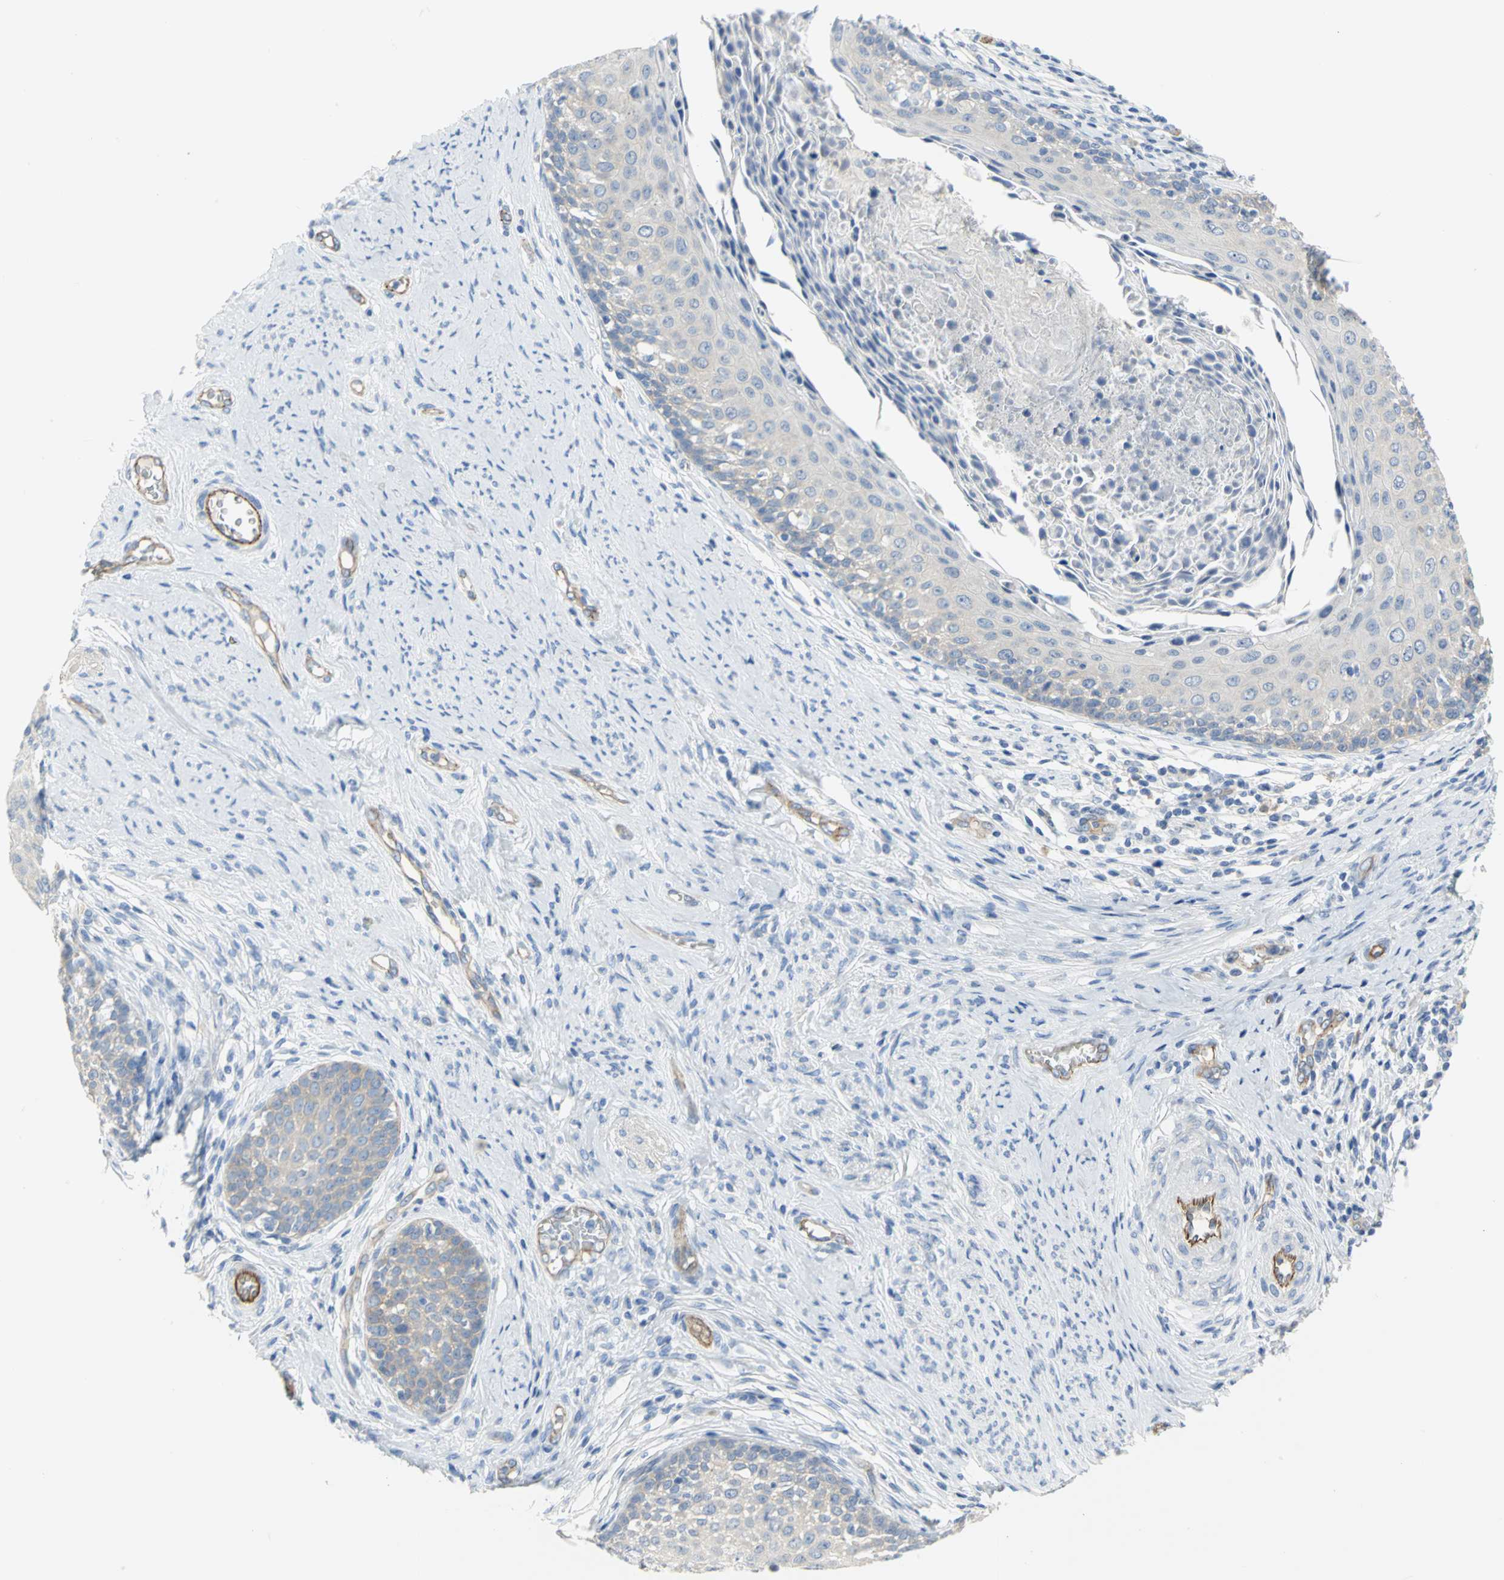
{"staining": {"intensity": "weak", "quantity": "25%-75%", "location": "cytoplasmic/membranous"}, "tissue": "cervical cancer", "cell_type": "Tumor cells", "image_type": "cancer", "snomed": [{"axis": "morphology", "description": "Squamous cell carcinoma, NOS"}, {"axis": "morphology", "description": "Adenocarcinoma, NOS"}, {"axis": "topography", "description": "Cervix"}], "caption": "IHC staining of cervical cancer, which reveals low levels of weak cytoplasmic/membranous expression in approximately 25%-75% of tumor cells indicating weak cytoplasmic/membranous protein positivity. The staining was performed using DAB (brown) for protein detection and nuclei were counterstained in hematoxylin (blue).", "gene": "FLNB", "patient": {"sex": "female", "age": 52}}